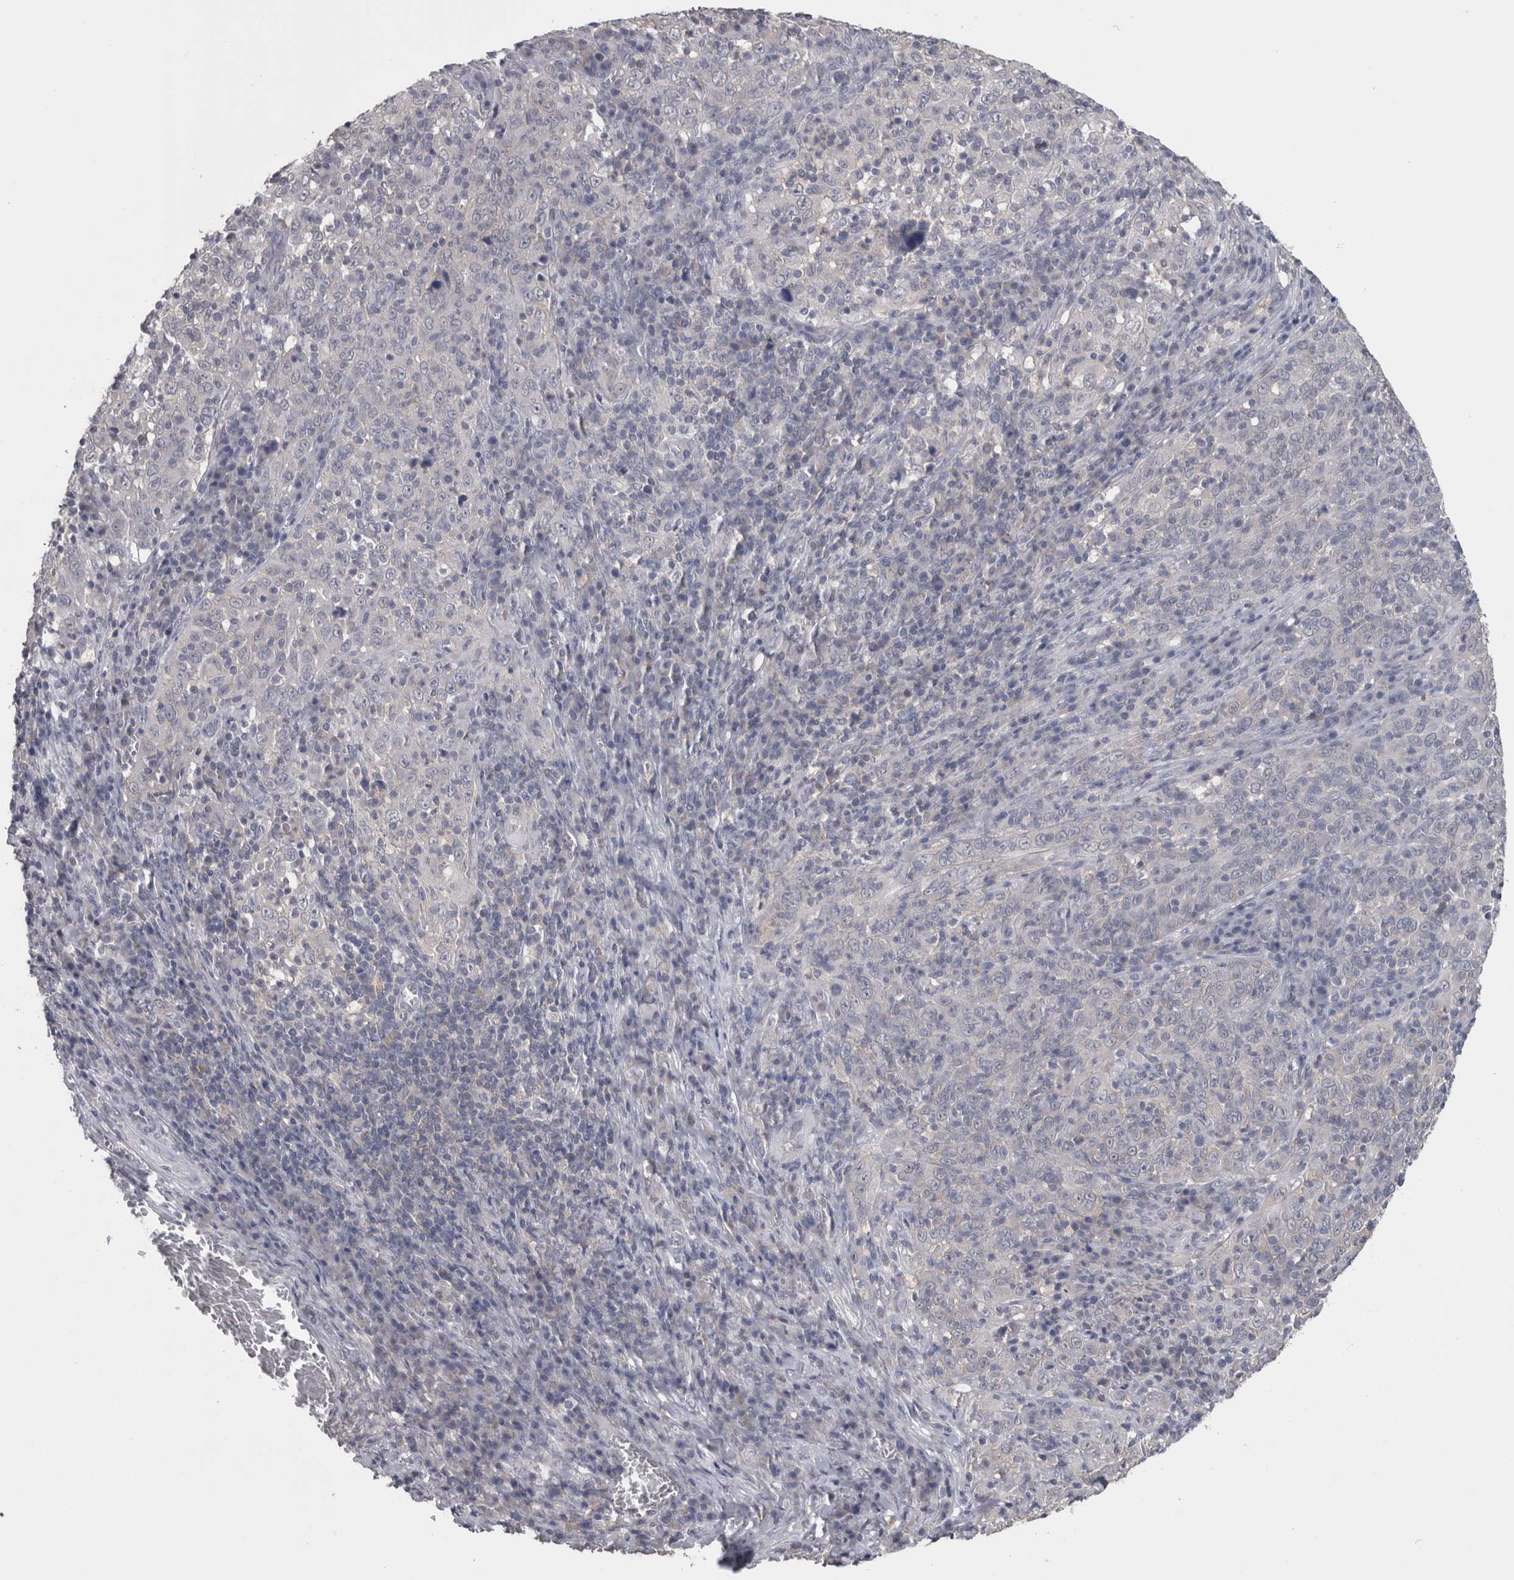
{"staining": {"intensity": "negative", "quantity": "none", "location": "none"}, "tissue": "cervical cancer", "cell_type": "Tumor cells", "image_type": "cancer", "snomed": [{"axis": "morphology", "description": "Squamous cell carcinoma, NOS"}, {"axis": "topography", "description": "Cervix"}], "caption": "Immunohistochemistry histopathology image of human cervical cancer stained for a protein (brown), which demonstrates no expression in tumor cells. (Immunohistochemistry, brightfield microscopy, high magnification).", "gene": "DDX6", "patient": {"sex": "female", "age": 46}}